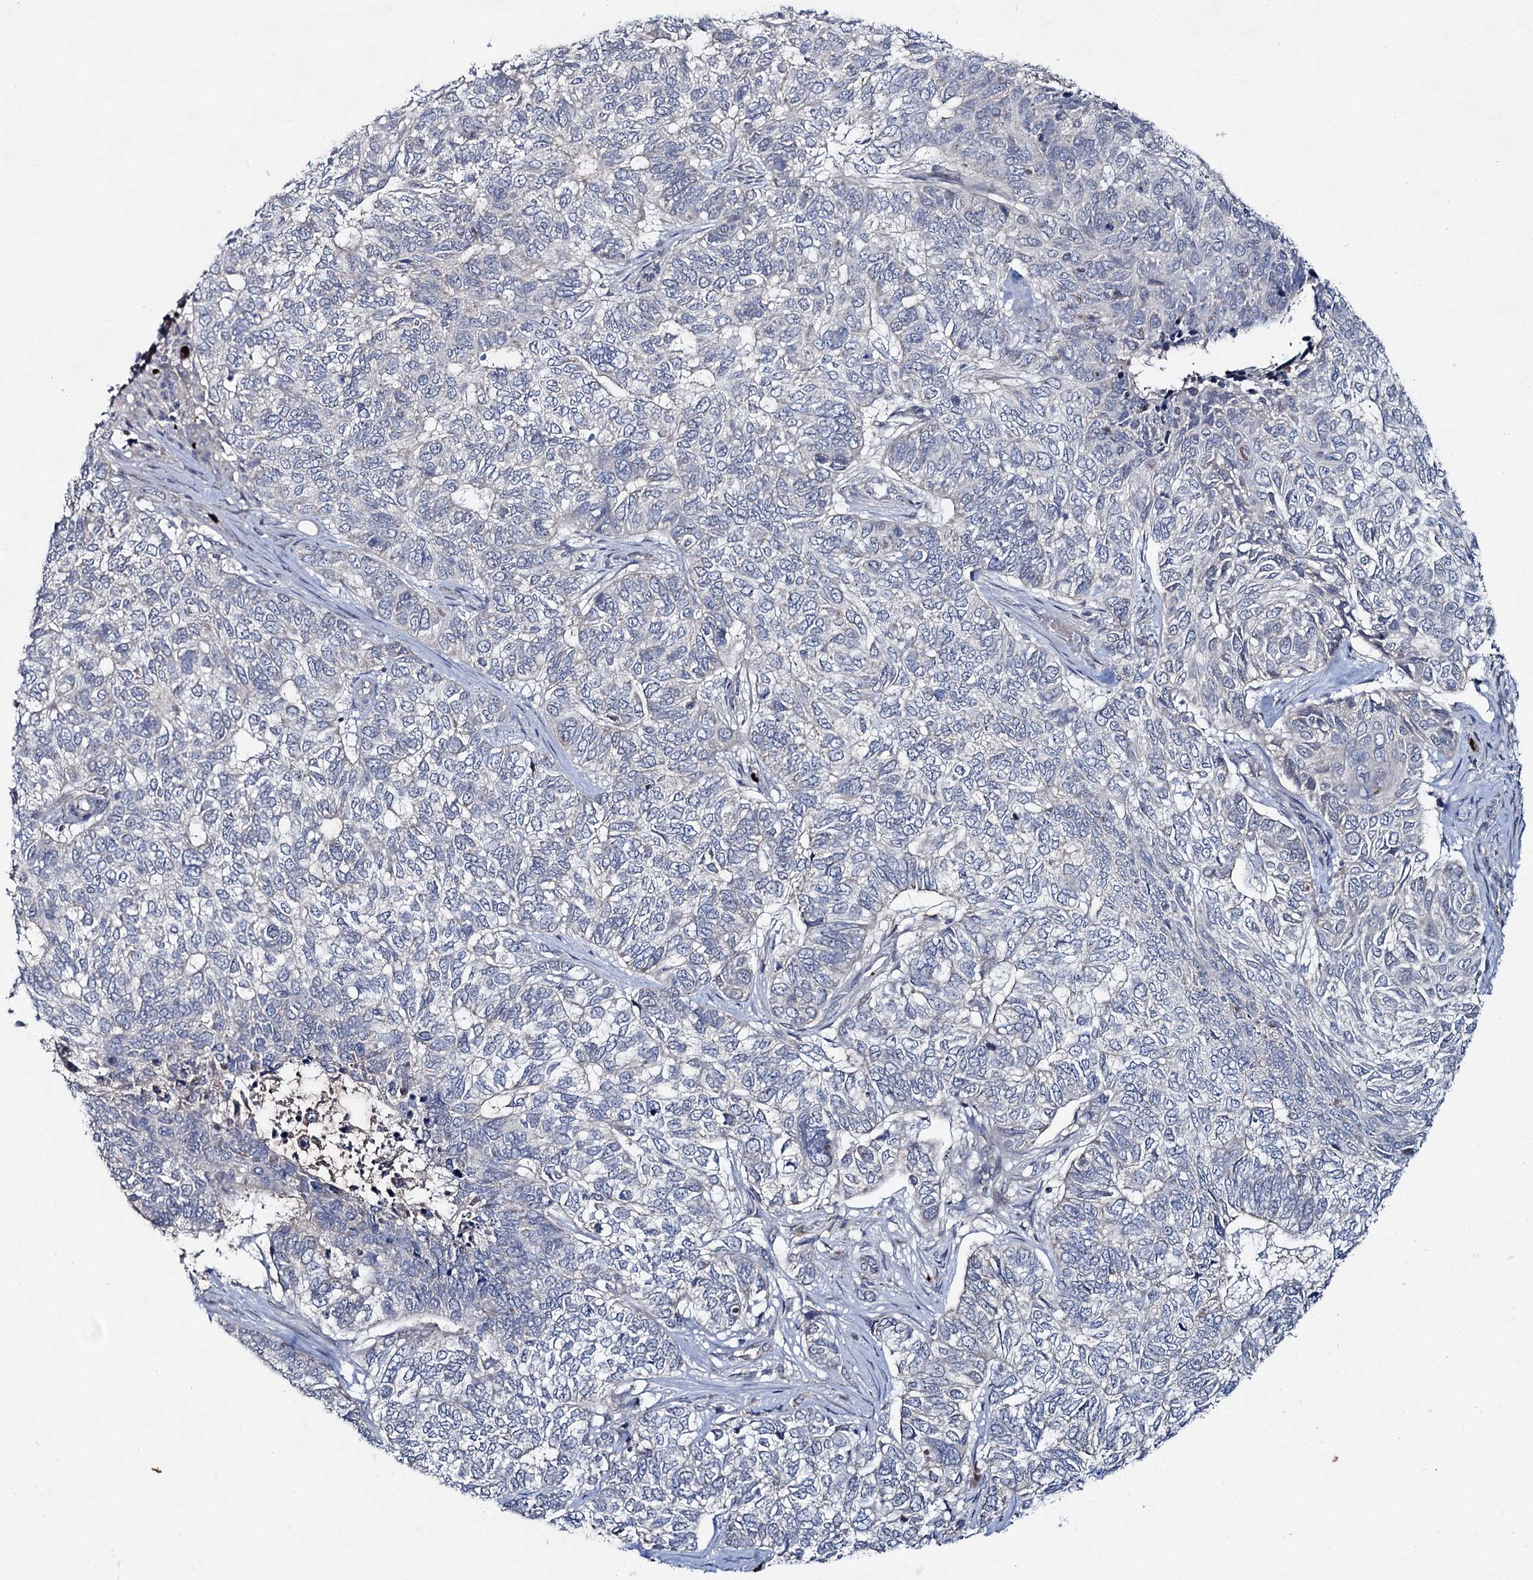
{"staining": {"intensity": "negative", "quantity": "none", "location": "none"}, "tissue": "skin cancer", "cell_type": "Tumor cells", "image_type": "cancer", "snomed": [{"axis": "morphology", "description": "Basal cell carcinoma"}, {"axis": "topography", "description": "Skin"}], "caption": "This is a image of immunohistochemistry staining of skin cancer, which shows no expression in tumor cells.", "gene": "RNF6", "patient": {"sex": "female", "age": 65}}